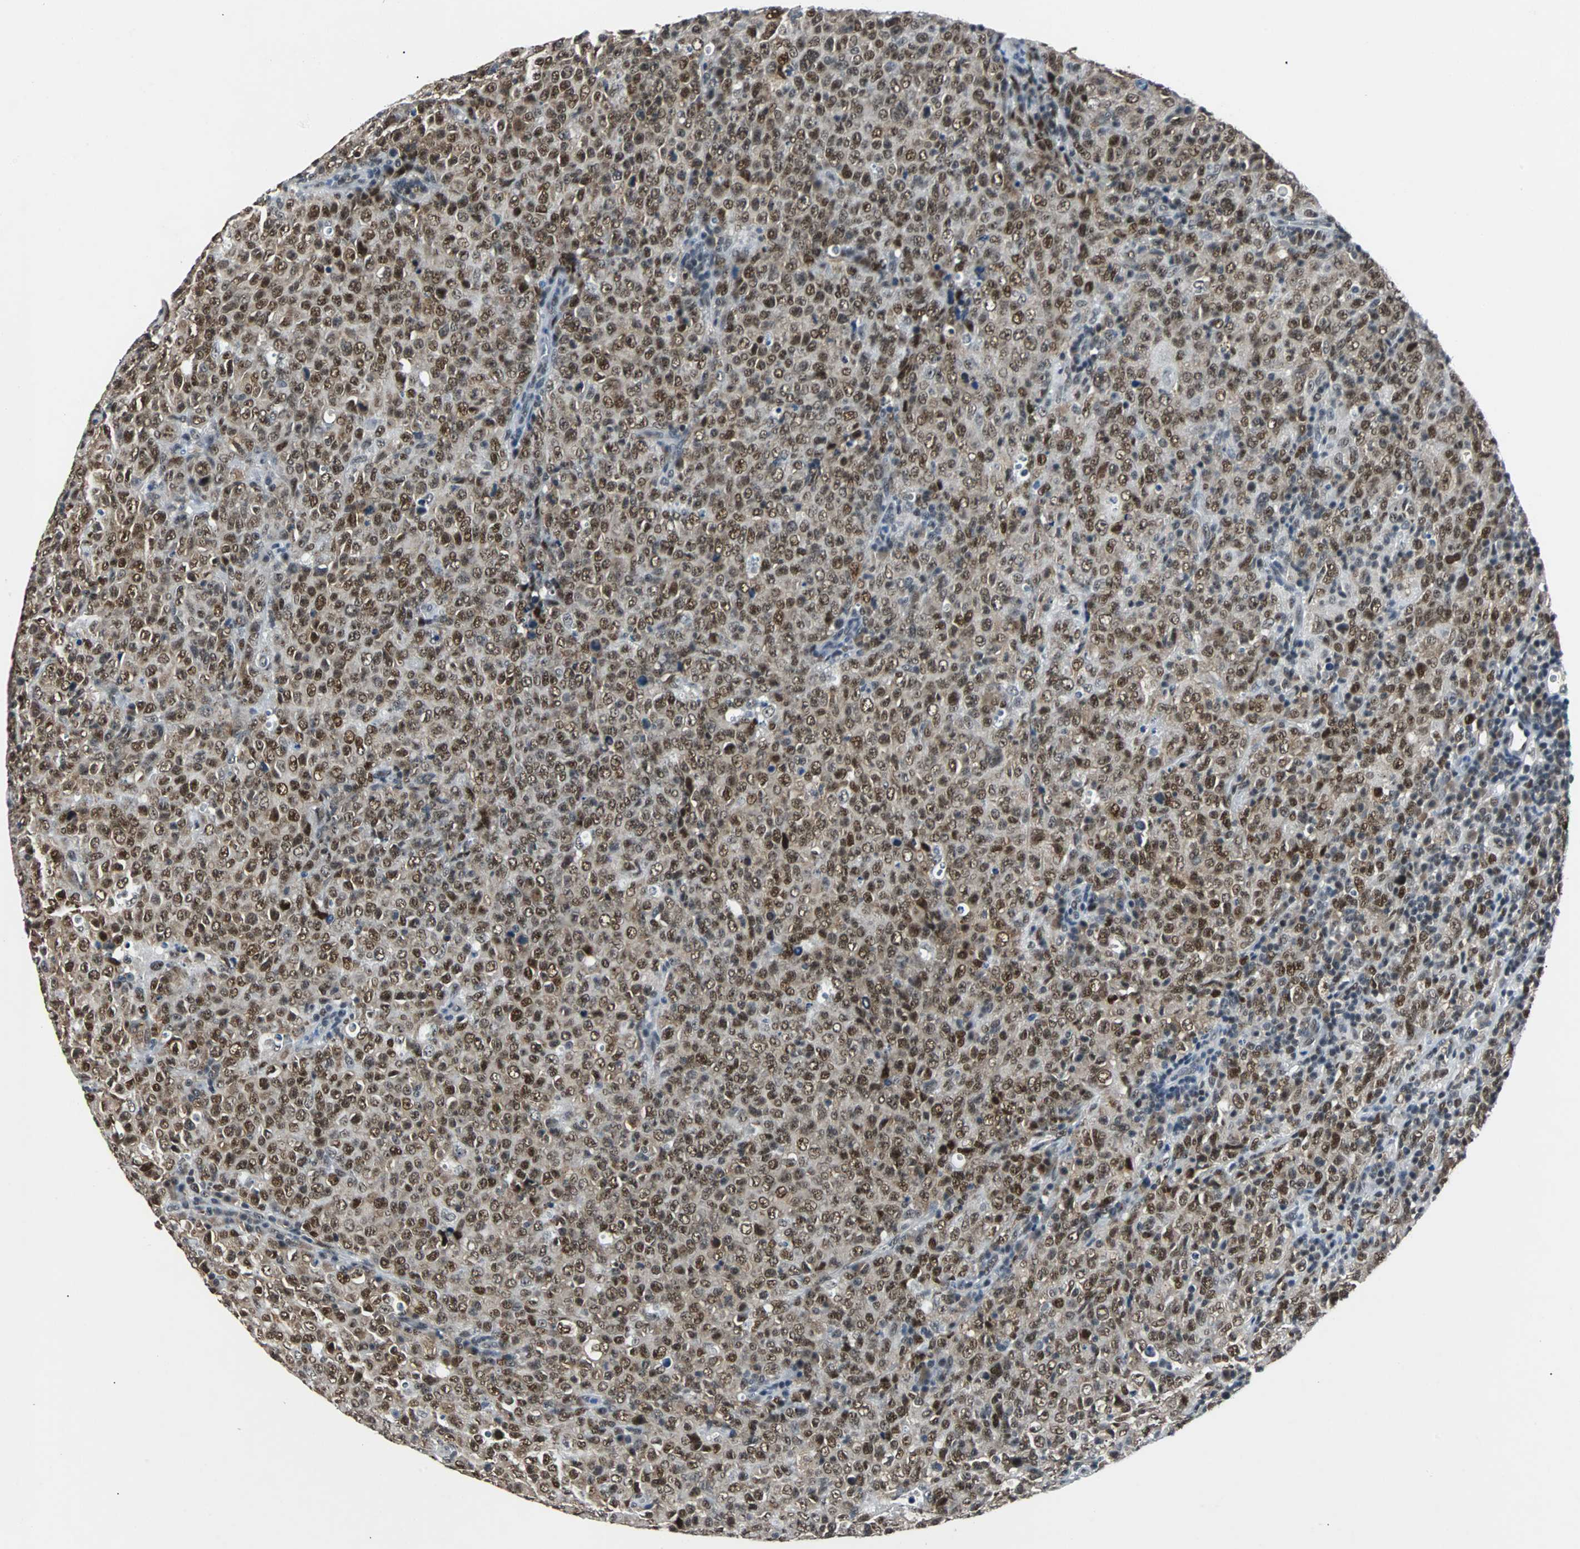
{"staining": {"intensity": "strong", "quantity": ">75%", "location": "nuclear"}, "tissue": "lymphoma", "cell_type": "Tumor cells", "image_type": "cancer", "snomed": [{"axis": "morphology", "description": "Malignant lymphoma, non-Hodgkin's type, High grade"}, {"axis": "topography", "description": "Tonsil"}], "caption": "This micrograph reveals immunohistochemistry staining of high-grade malignant lymphoma, non-Hodgkin's type, with high strong nuclear positivity in approximately >75% of tumor cells.", "gene": "USP28", "patient": {"sex": "female", "age": 36}}